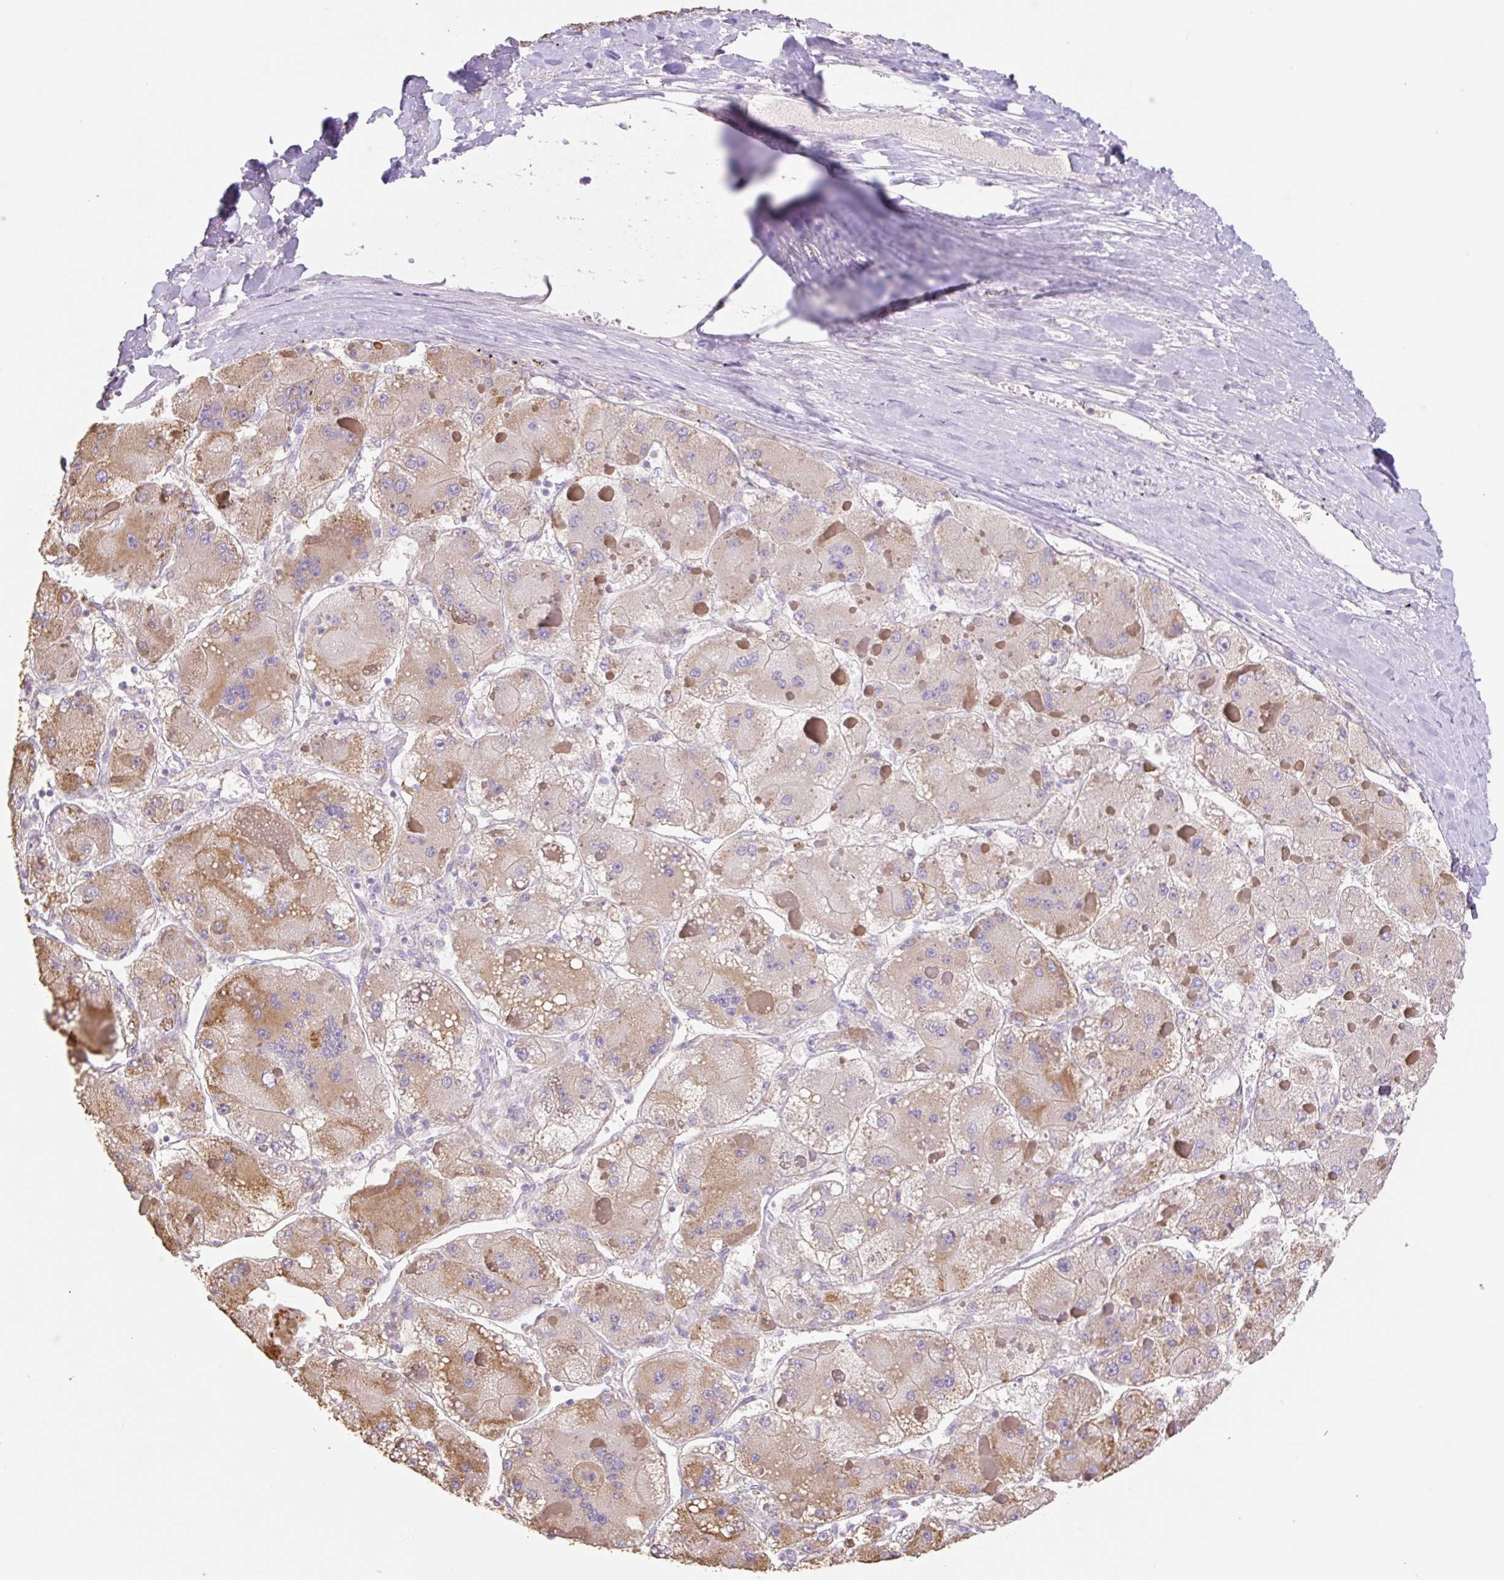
{"staining": {"intensity": "moderate", "quantity": "25%-75%", "location": "cytoplasmic/membranous"}, "tissue": "liver cancer", "cell_type": "Tumor cells", "image_type": "cancer", "snomed": [{"axis": "morphology", "description": "Carcinoma, Hepatocellular, NOS"}, {"axis": "topography", "description": "Liver"}], "caption": "This photomicrograph displays immunohistochemistry staining of hepatocellular carcinoma (liver), with medium moderate cytoplasmic/membranous positivity in about 25%-75% of tumor cells.", "gene": "COPZ2", "patient": {"sex": "female", "age": 73}}